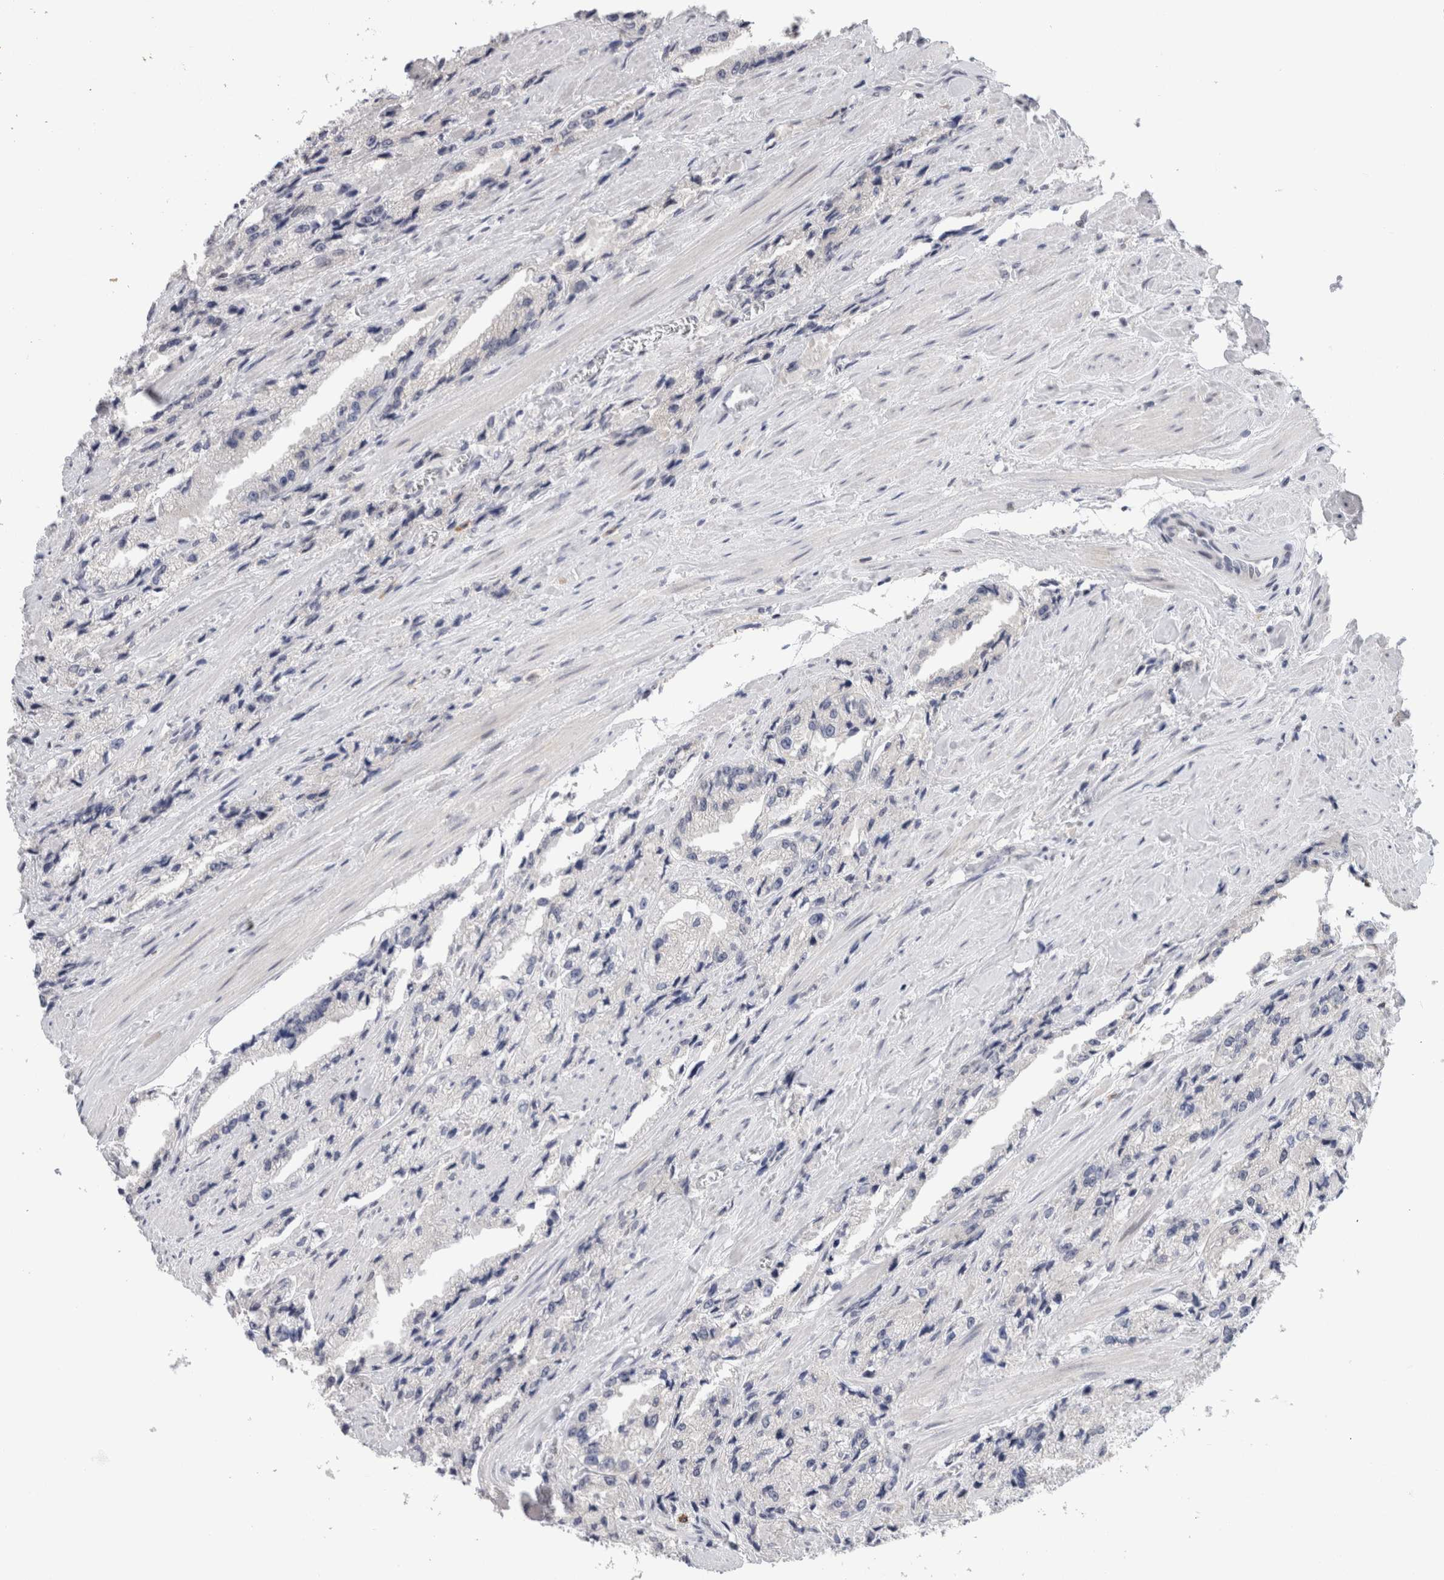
{"staining": {"intensity": "negative", "quantity": "none", "location": "none"}, "tissue": "prostate cancer", "cell_type": "Tumor cells", "image_type": "cancer", "snomed": [{"axis": "morphology", "description": "Adenocarcinoma, High grade"}, {"axis": "topography", "description": "Prostate"}], "caption": "Immunohistochemistry photomicrograph of prostate cancer (adenocarcinoma (high-grade)) stained for a protein (brown), which shows no expression in tumor cells.", "gene": "ZNF521", "patient": {"sex": "male", "age": 58}}